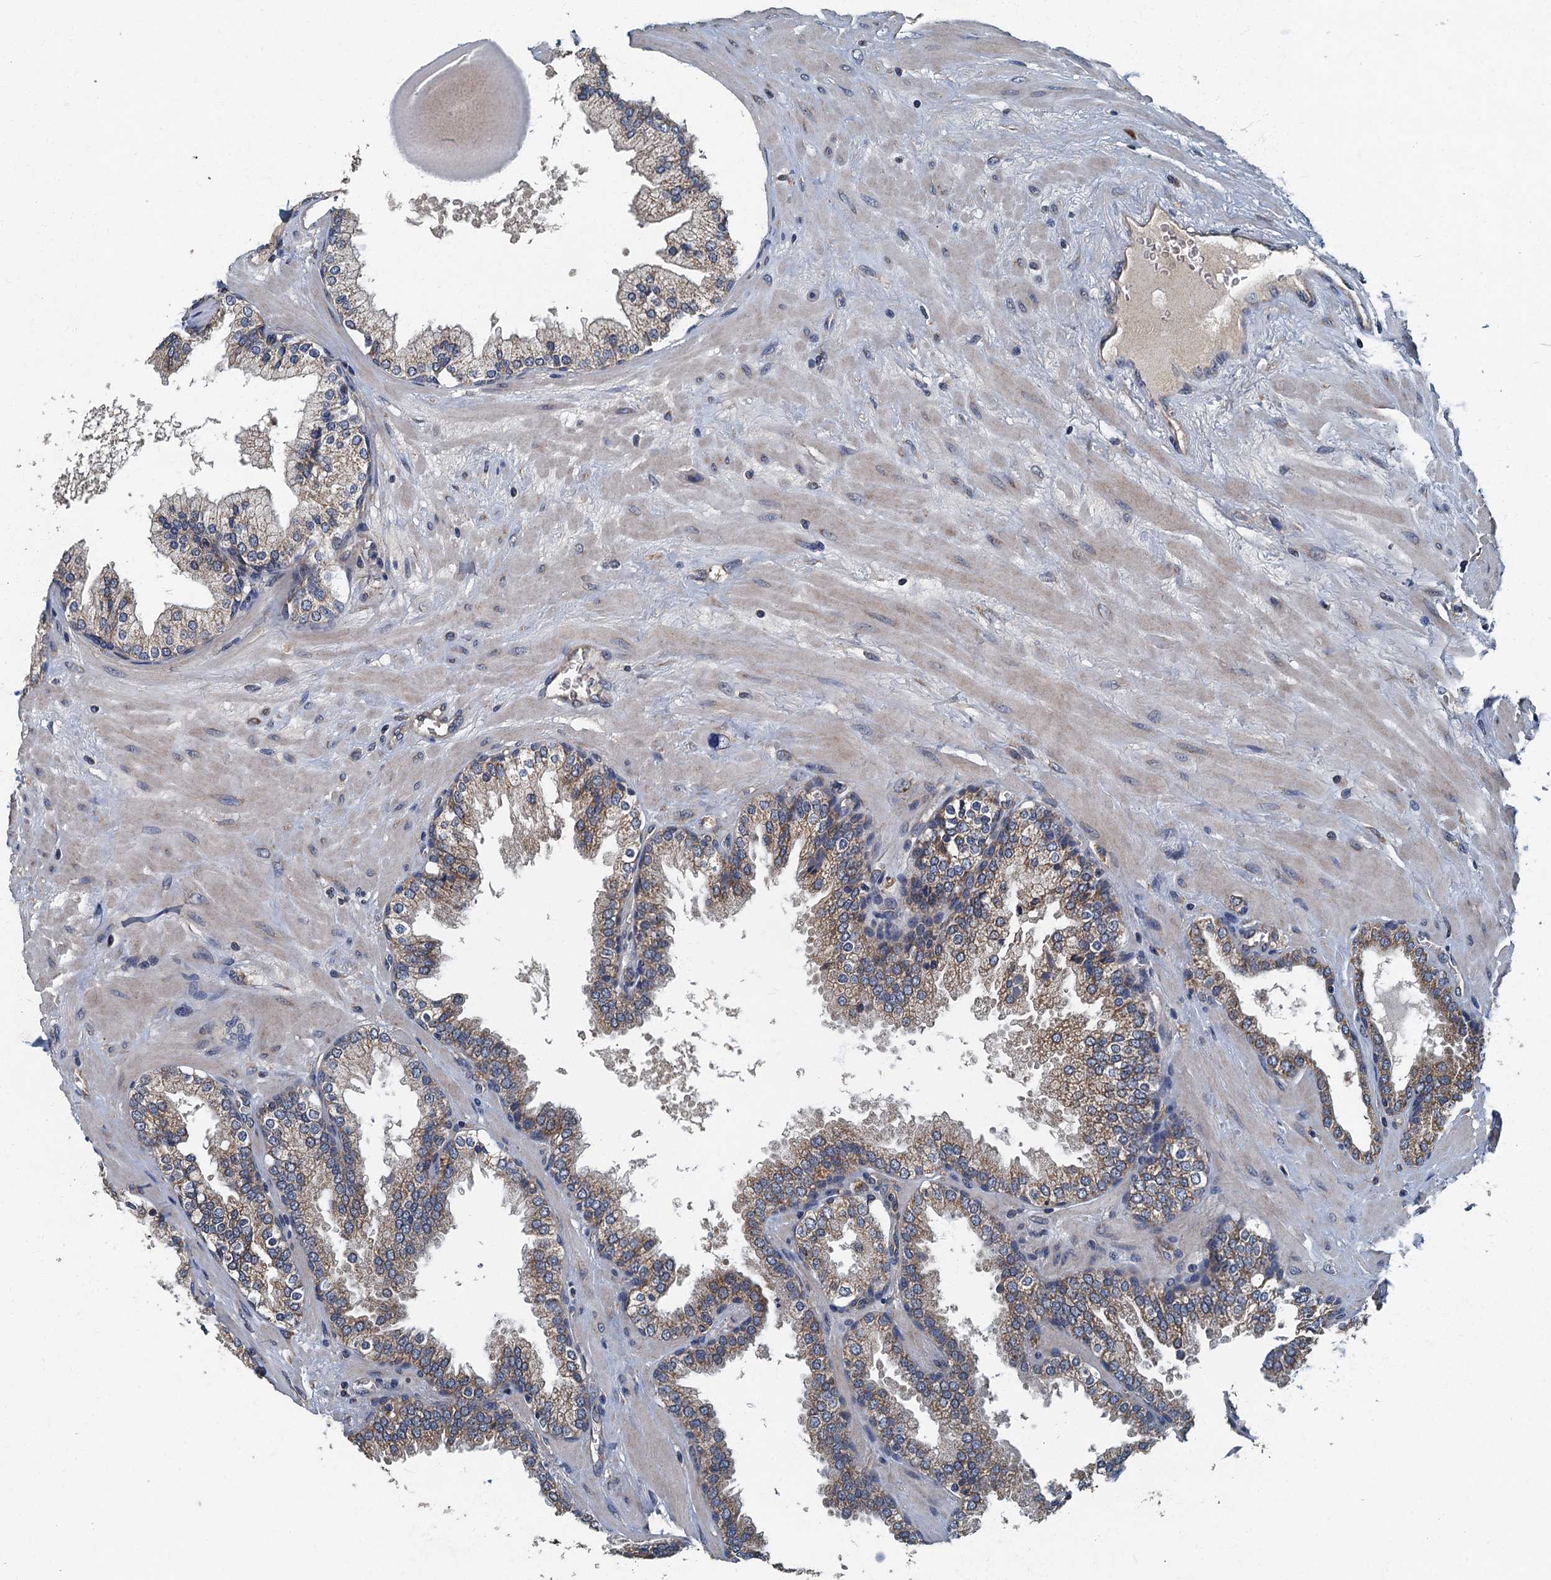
{"staining": {"intensity": "moderate", "quantity": "<25%", "location": "cytoplasmic/membranous"}, "tissue": "prostate", "cell_type": "Glandular cells", "image_type": "normal", "snomed": [{"axis": "morphology", "description": "Normal tissue, NOS"}, {"axis": "topography", "description": "Prostate"}], "caption": "Protein staining of normal prostate displays moderate cytoplasmic/membranous staining in about <25% of glandular cells. Using DAB (3,3'-diaminobenzidine) (brown) and hematoxylin (blue) stains, captured at high magnification using brightfield microscopy.", "gene": "DDX49", "patient": {"sex": "male", "age": 51}}